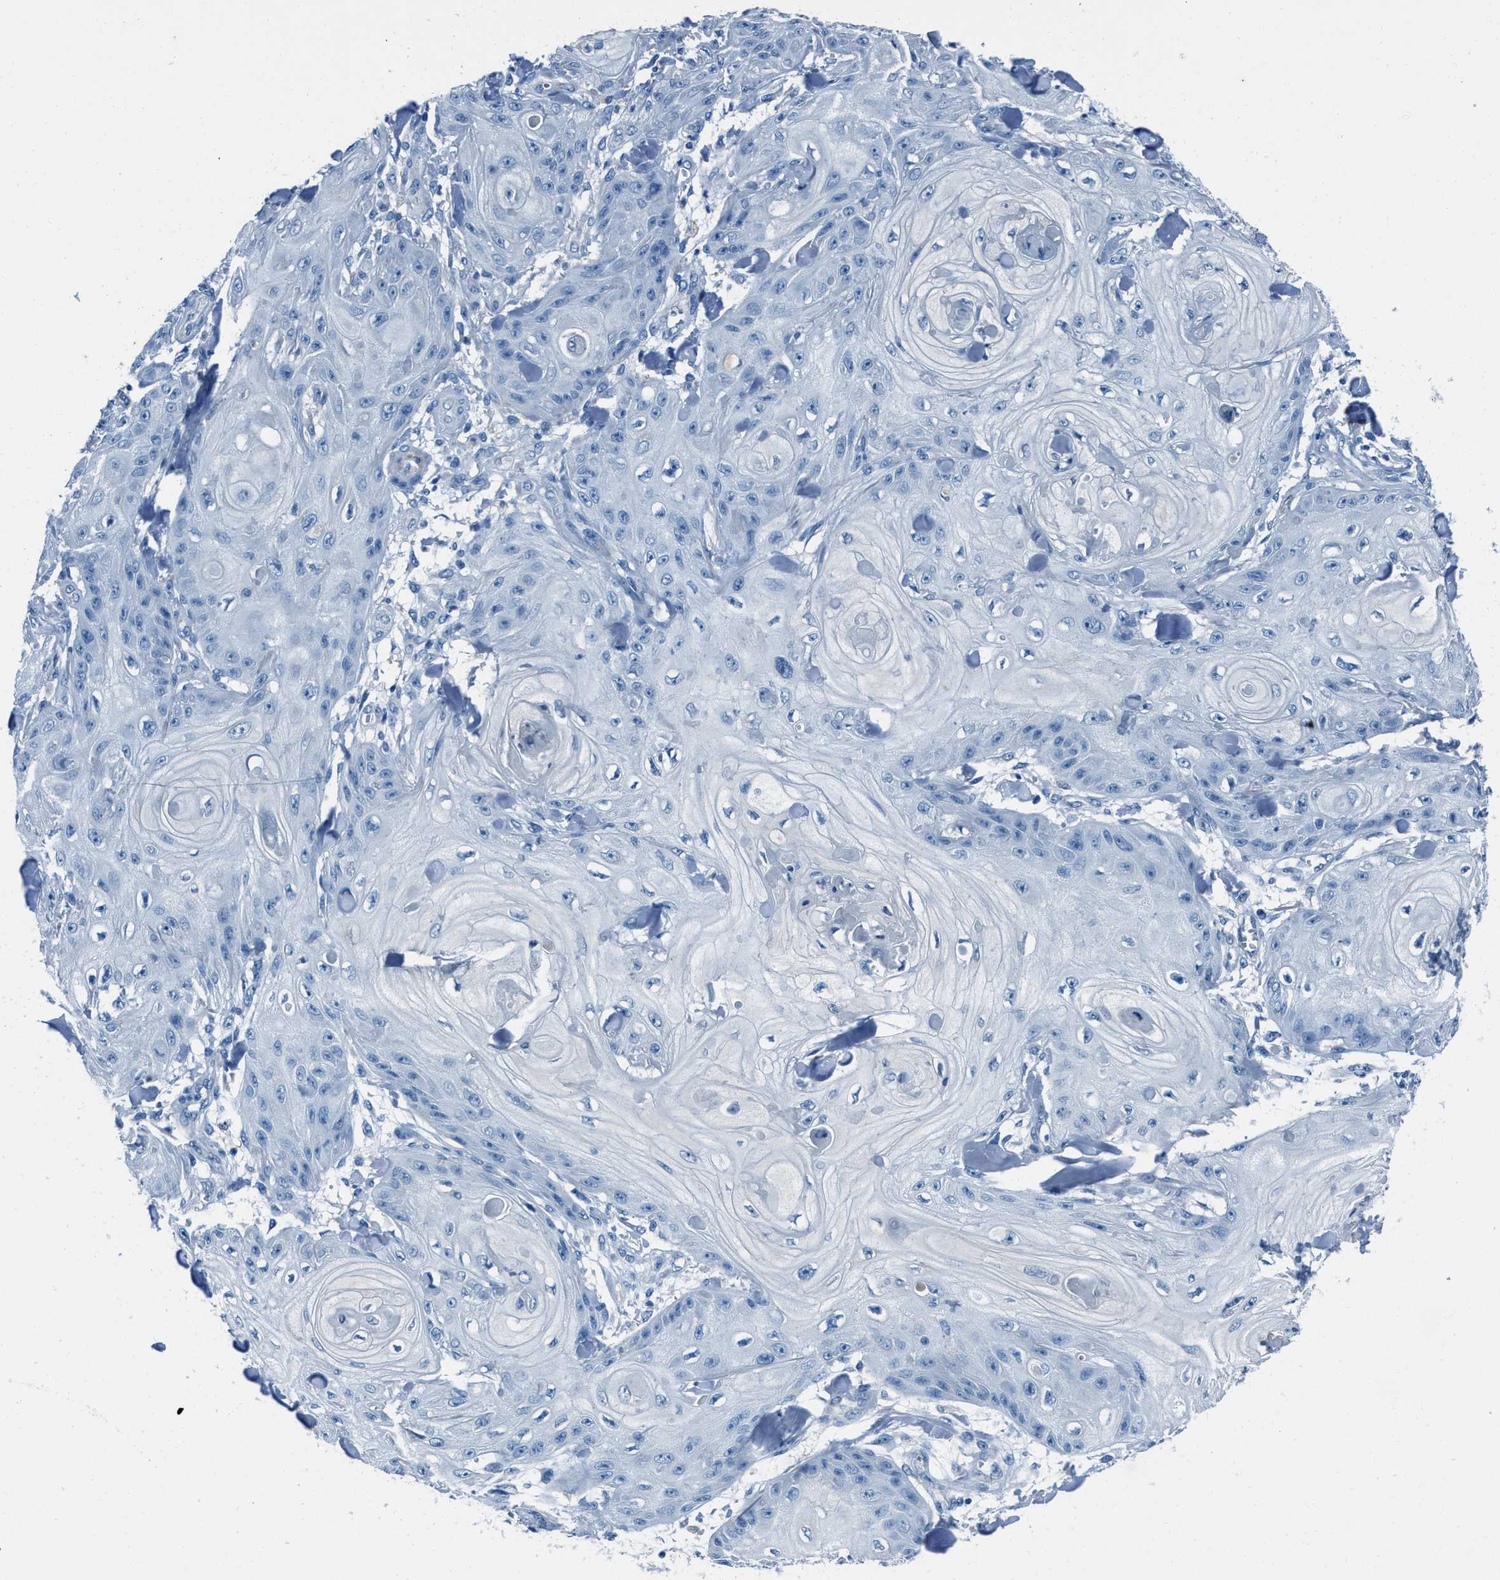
{"staining": {"intensity": "negative", "quantity": "none", "location": "none"}, "tissue": "skin cancer", "cell_type": "Tumor cells", "image_type": "cancer", "snomed": [{"axis": "morphology", "description": "Squamous cell carcinoma, NOS"}, {"axis": "topography", "description": "Skin"}], "caption": "Photomicrograph shows no significant protein expression in tumor cells of skin squamous cell carcinoma. (DAB IHC with hematoxylin counter stain).", "gene": "AMACR", "patient": {"sex": "male", "age": 74}}